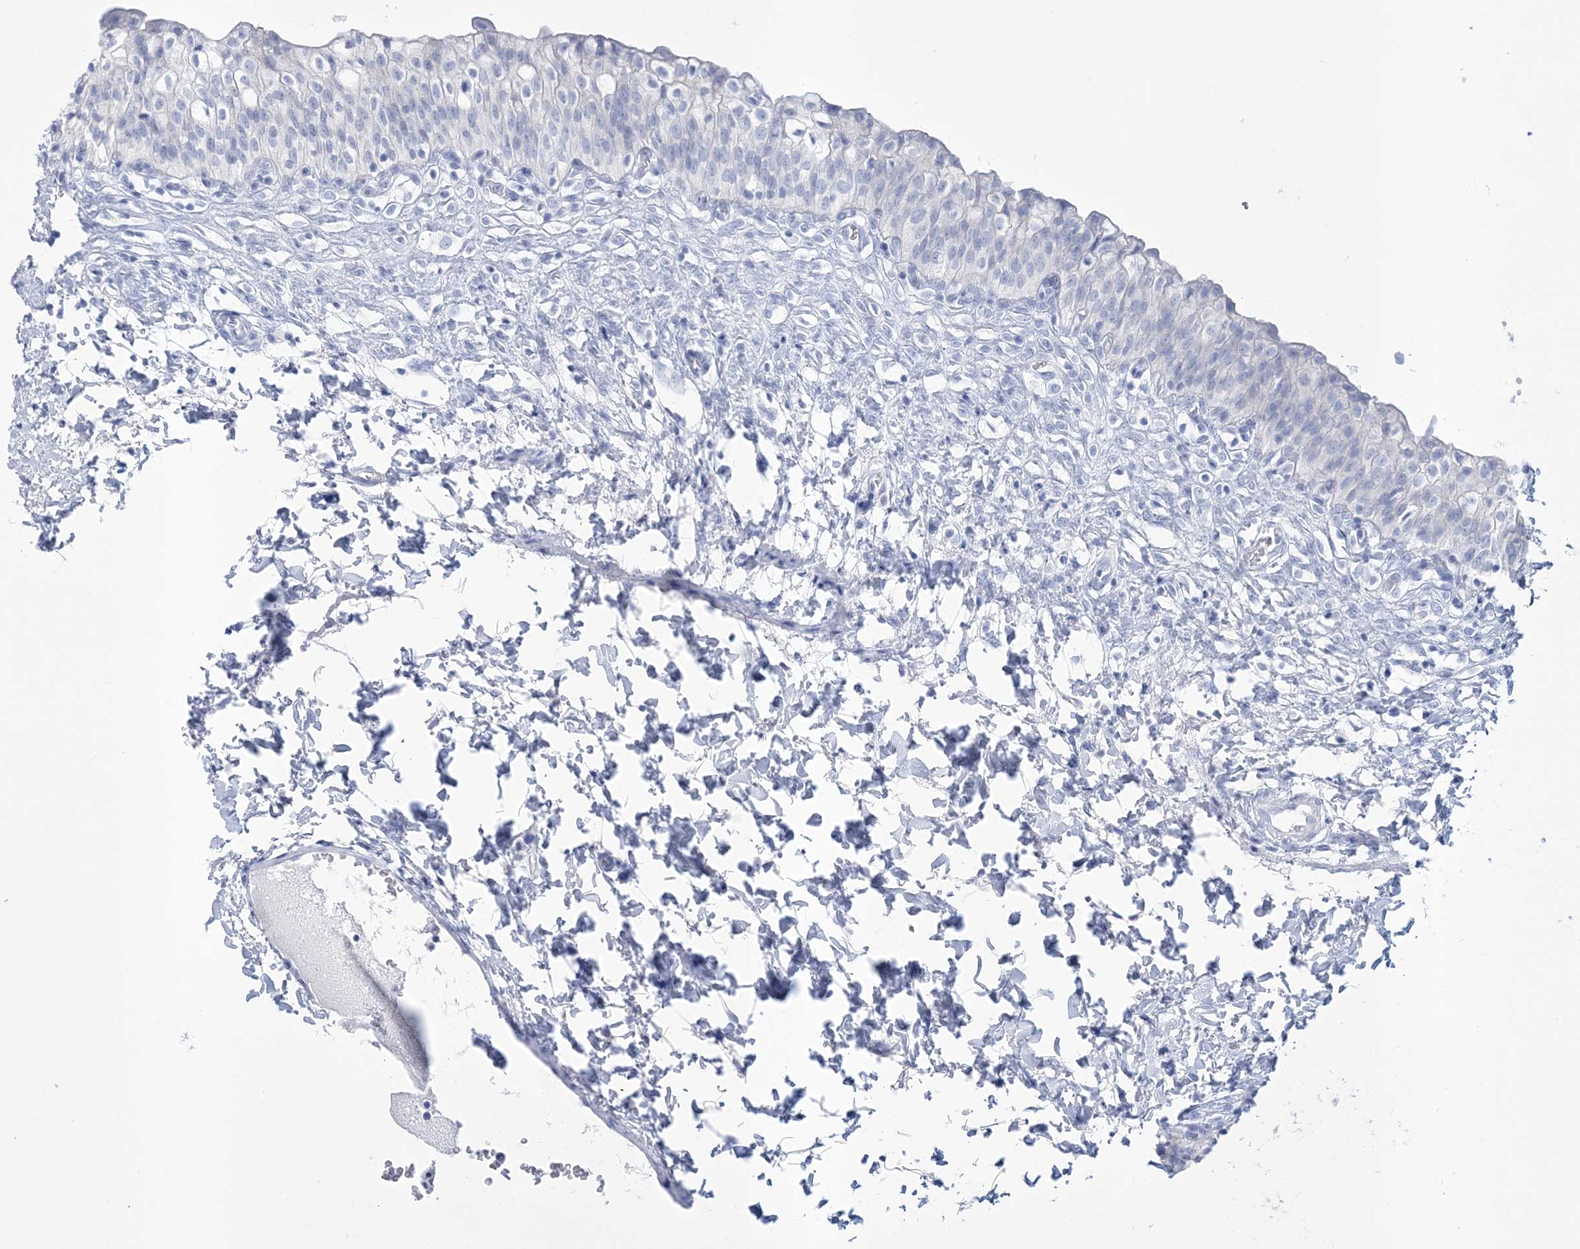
{"staining": {"intensity": "negative", "quantity": "none", "location": "none"}, "tissue": "urinary bladder", "cell_type": "Urothelial cells", "image_type": "normal", "snomed": [{"axis": "morphology", "description": "Normal tissue, NOS"}, {"axis": "topography", "description": "Urinary bladder"}], "caption": "Photomicrograph shows no protein positivity in urothelial cells of unremarkable urinary bladder. Nuclei are stained in blue.", "gene": "RBP2", "patient": {"sex": "male", "age": 55}}